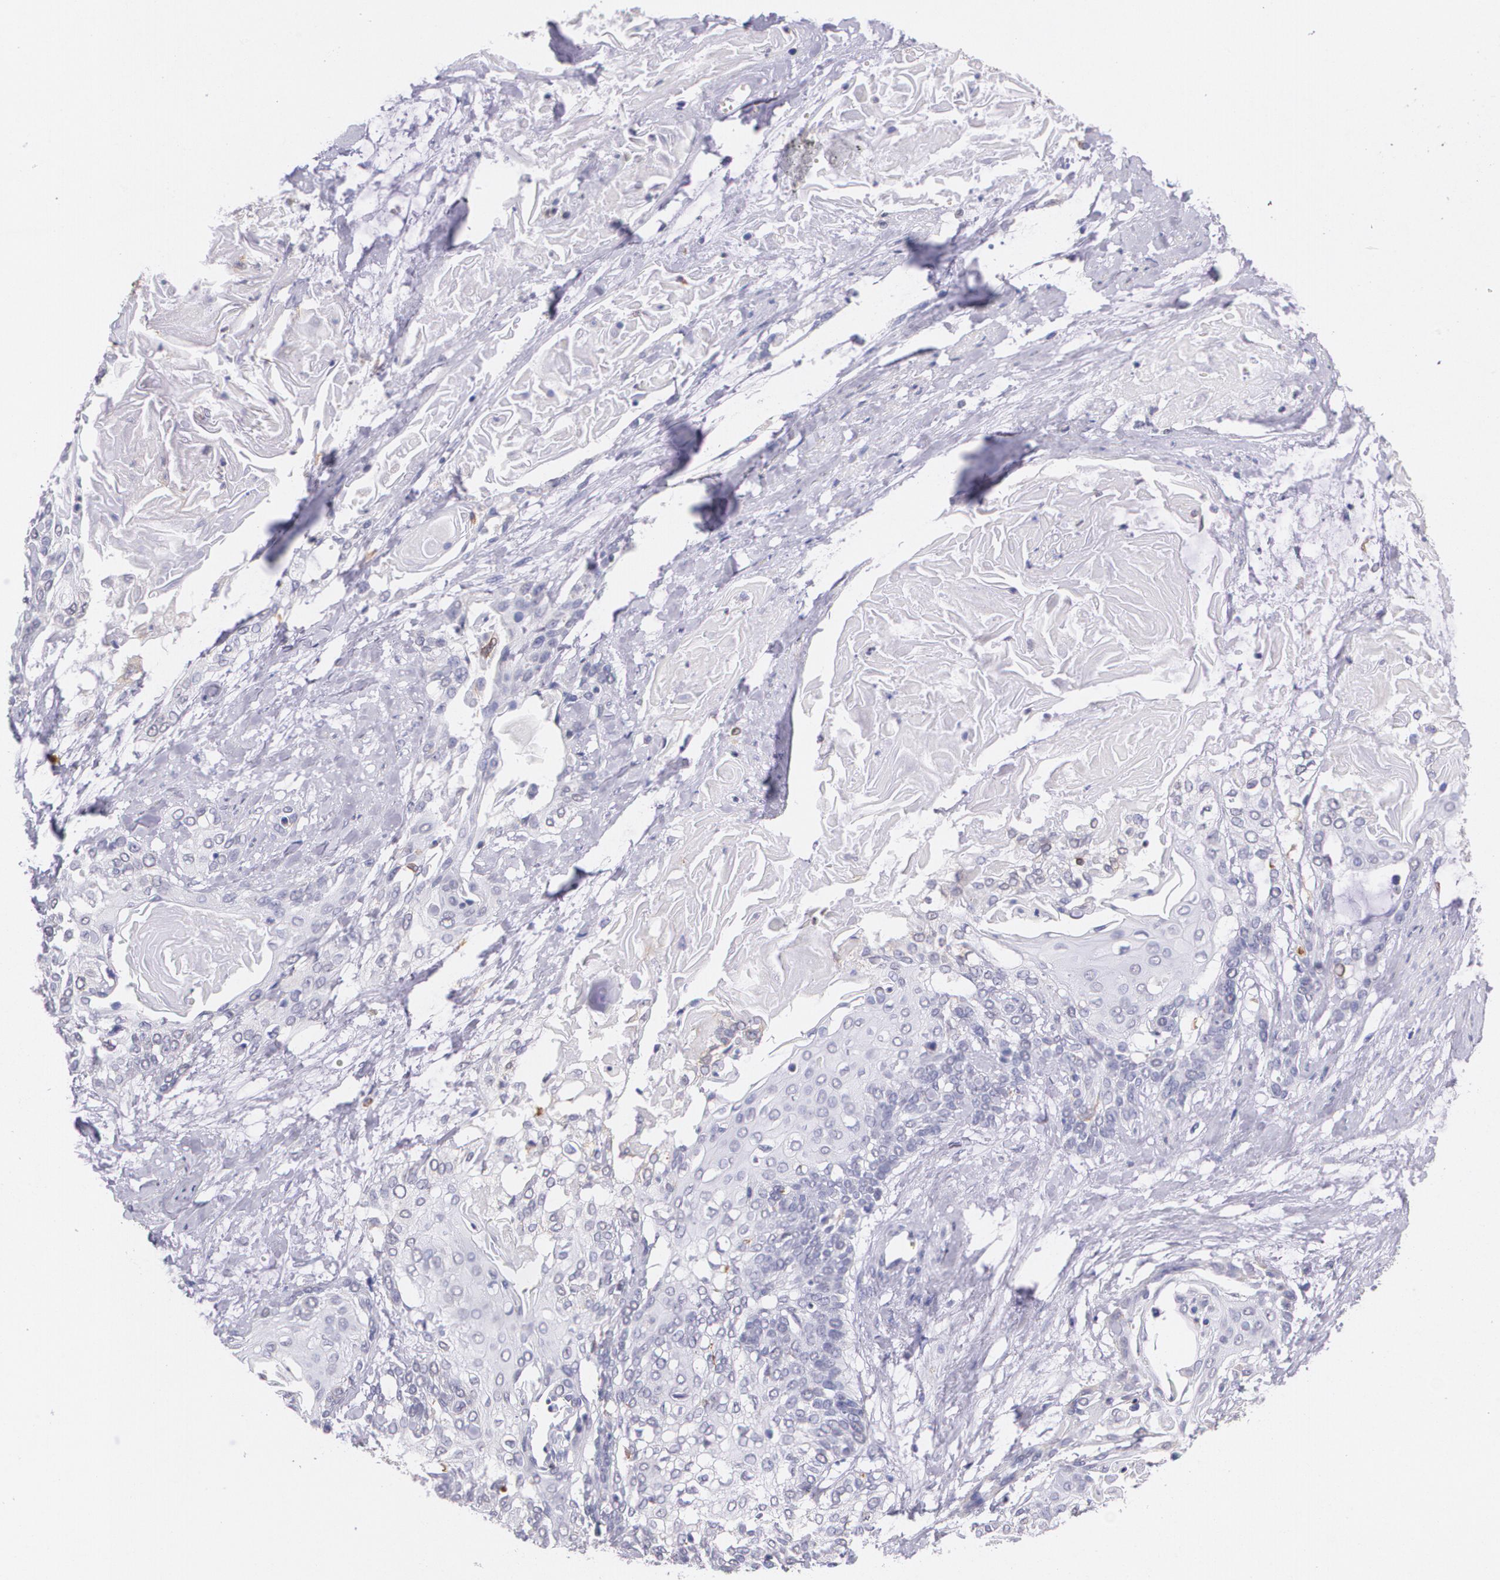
{"staining": {"intensity": "negative", "quantity": "none", "location": "none"}, "tissue": "cervical cancer", "cell_type": "Tumor cells", "image_type": "cancer", "snomed": [{"axis": "morphology", "description": "Squamous cell carcinoma, NOS"}, {"axis": "topography", "description": "Cervix"}], "caption": "This is a histopathology image of immunohistochemistry (IHC) staining of squamous cell carcinoma (cervical), which shows no positivity in tumor cells.", "gene": "RTN1", "patient": {"sex": "female", "age": 57}}